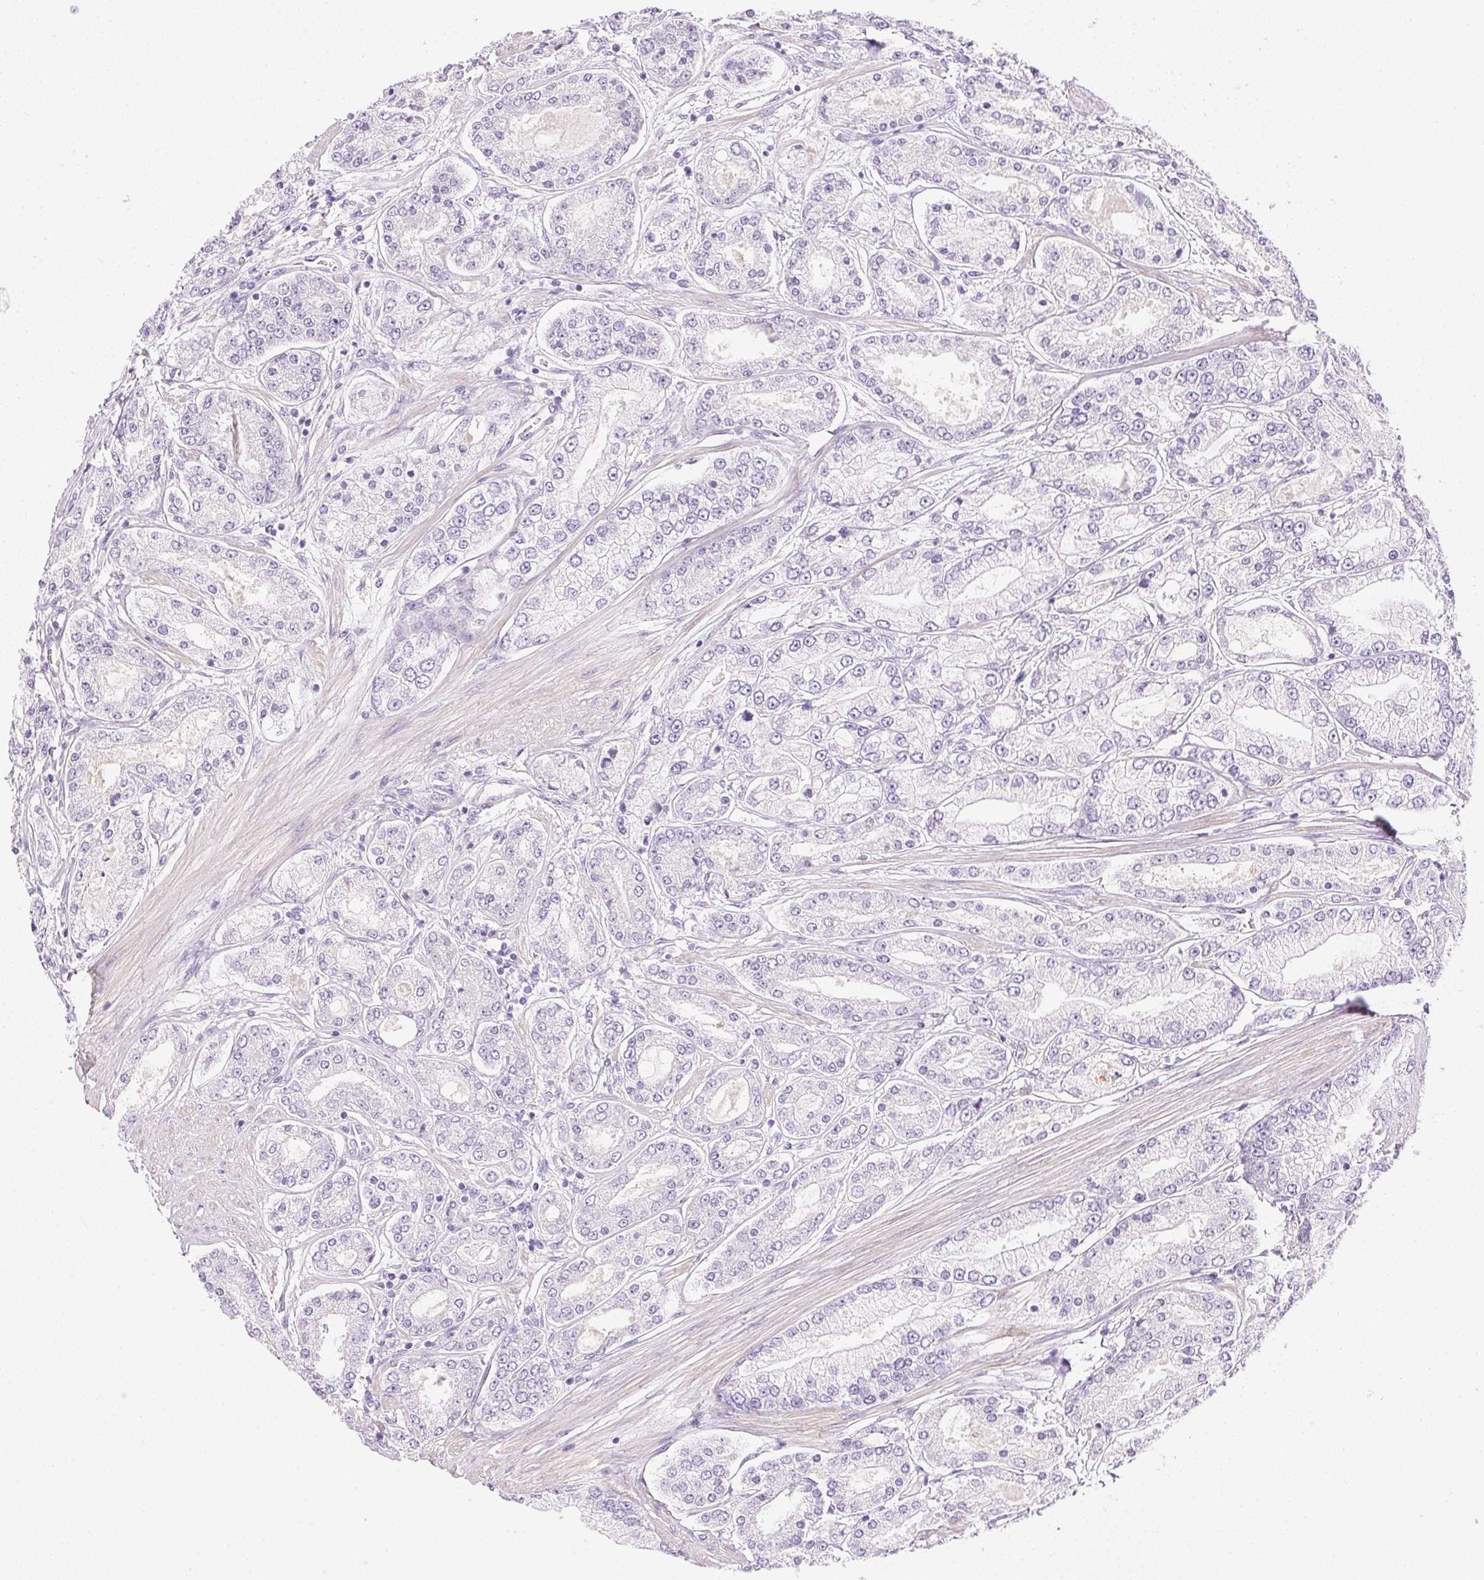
{"staining": {"intensity": "negative", "quantity": "none", "location": "none"}, "tissue": "prostate cancer", "cell_type": "Tumor cells", "image_type": "cancer", "snomed": [{"axis": "morphology", "description": "Adenocarcinoma, High grade"}, {"axis": "topography", "description": "Prostate"}], "caption": "Micrograph shows no protein positivity in tumor cells of adenocarcinoma (high-grade) (prostate) tissue.", "gene": "CTRL", "patient": {"sex": "male", "age": 66}}